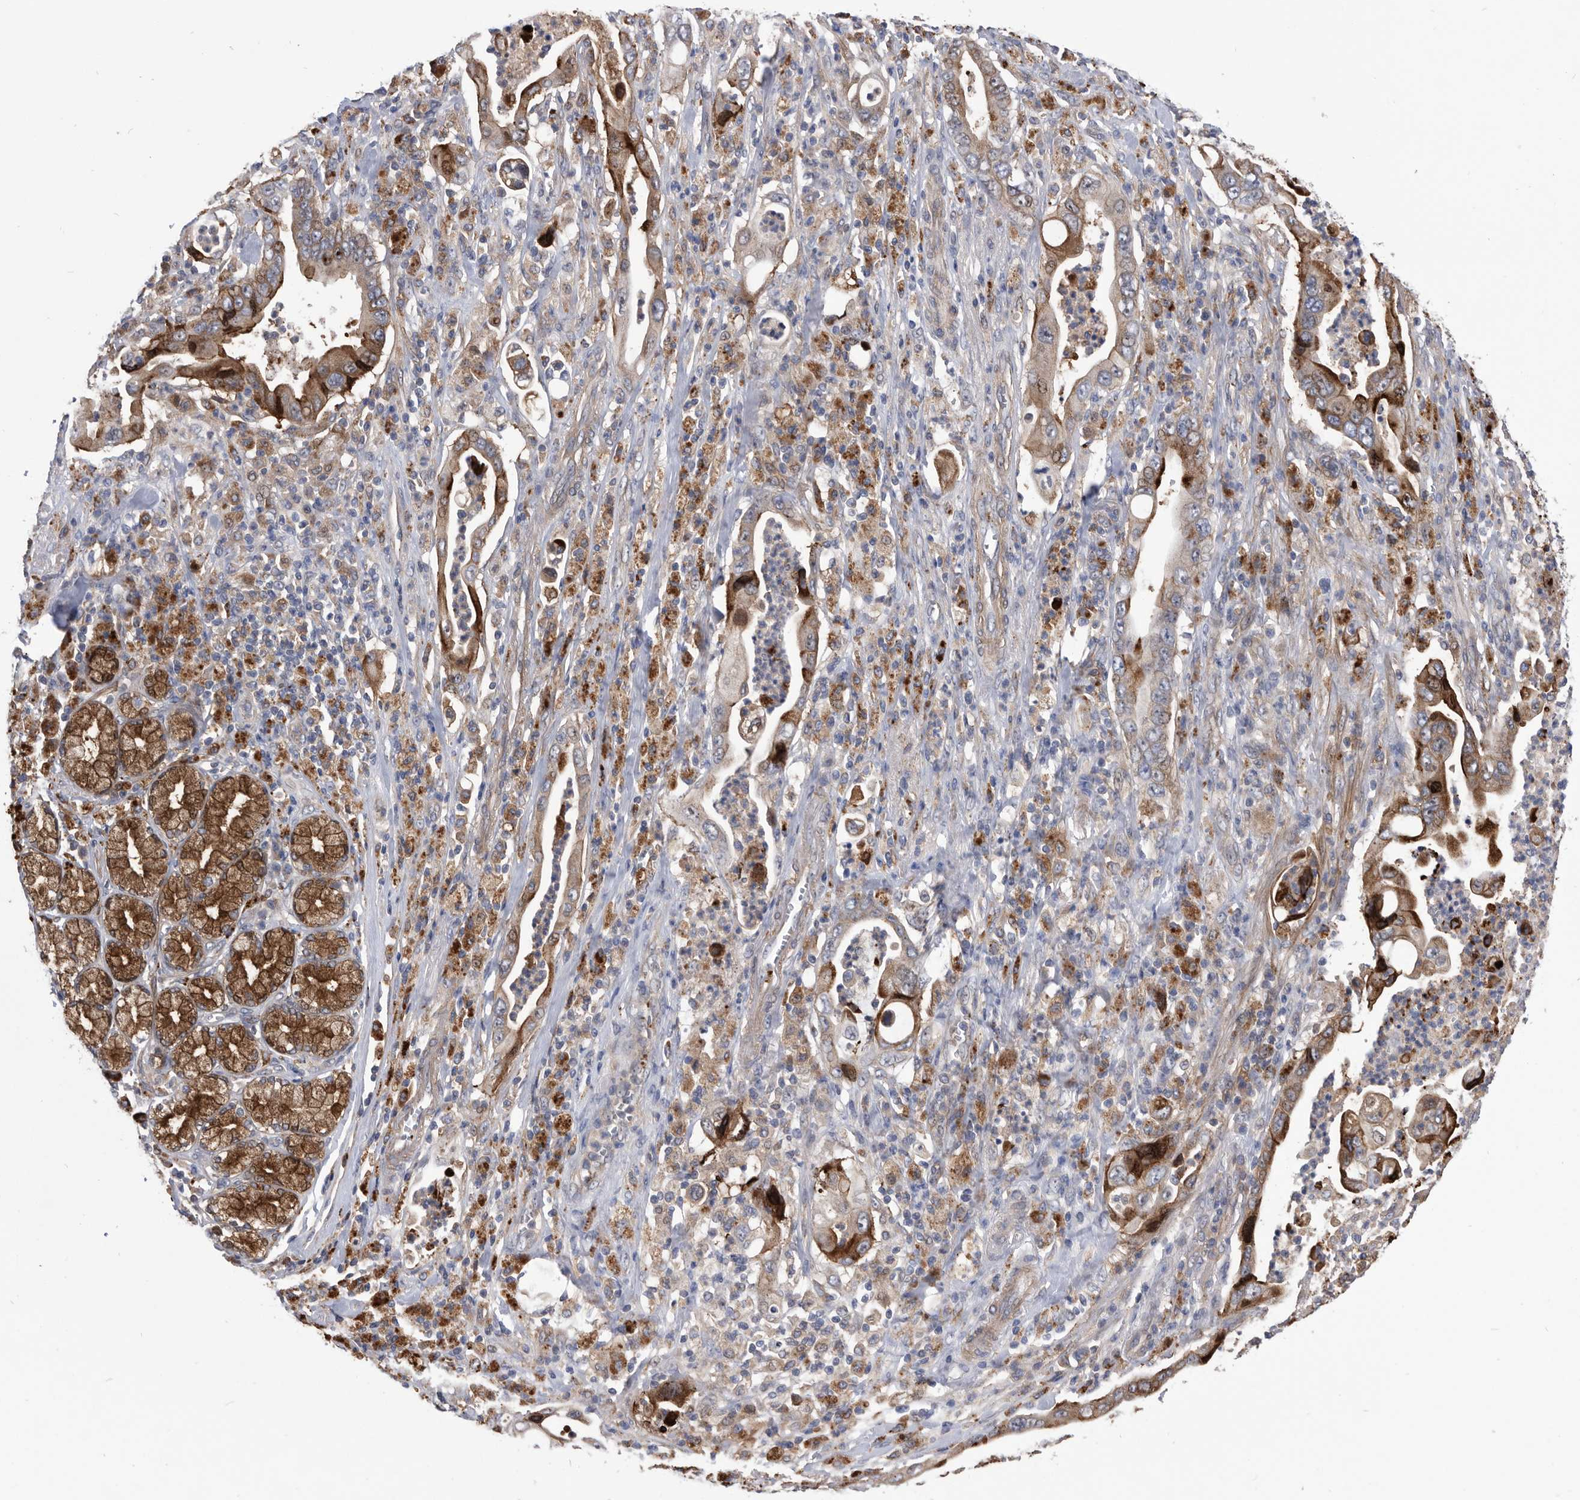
{"staining": {"intensity": "strong", "quantity": ">75%", "location": "cytoplasmic/membranous"}, "tissue": "pancreatic cancer", "cell_type": "Tumor cells", "image_type": "cancer", "snomed": [{"axis": "morphology", "description": "Adenocarcinoma, NOS"}, {"axis": "topography", "description": "Pancreas"}], "caption": "Pancreatic cancer (adenocarcinoma) stained for a protein (brown) reveals strong cytoplasmic/membranous positive expression in about >75% of tumor cells.", "gene": "BAIAP3", "patient": {"sex": "male", "age": 78}}